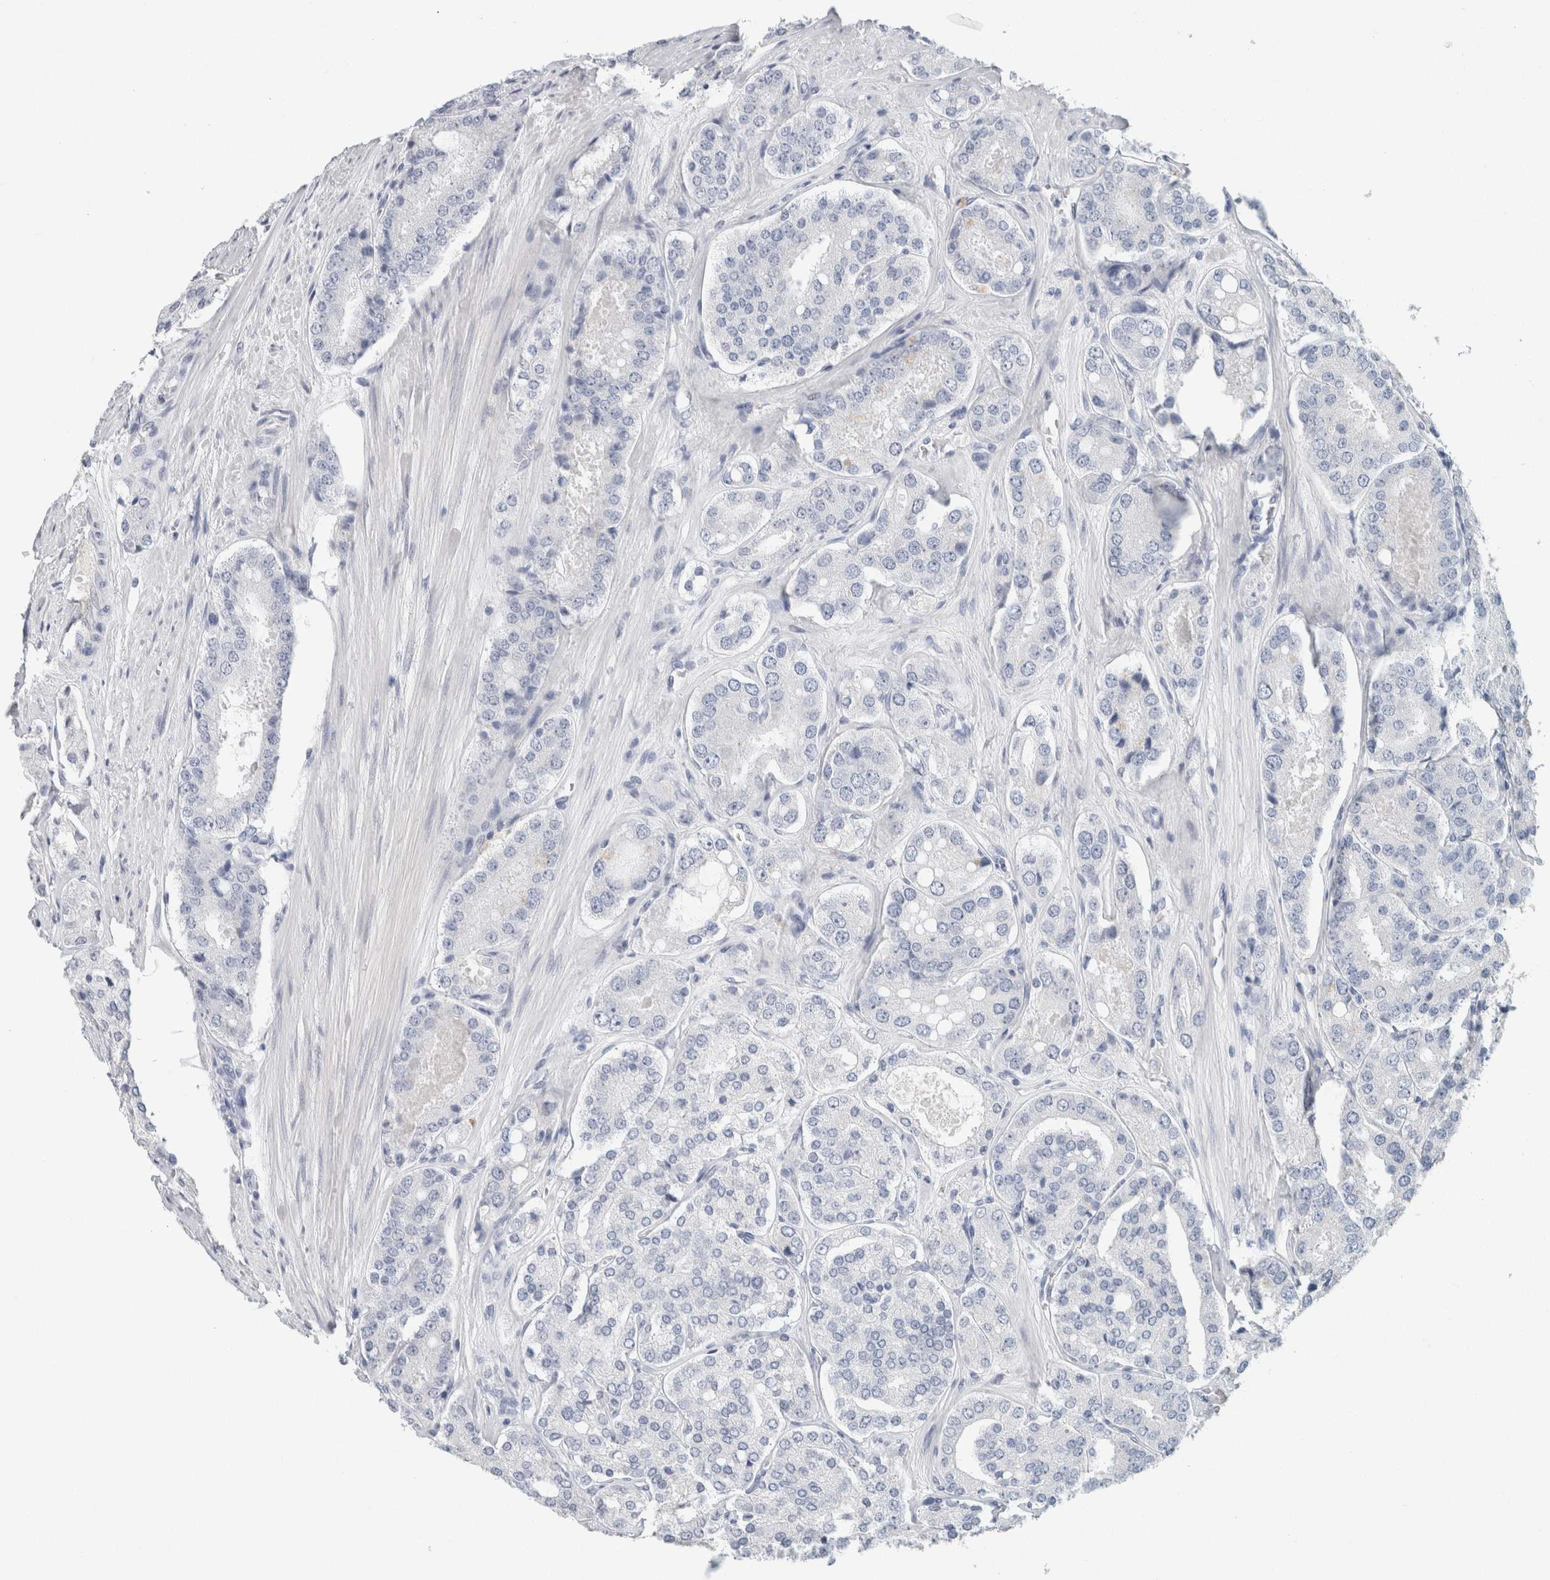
{"staining": {"intensity": "negative", "quantity": "none", "location": "none"}, "tissue": "prostate cancer", "cell_type": "Tumor cells", "image_type": "cancer", "snomed": [{"axis": "morphology", "description": "Adenocarcinoma, High grade"}, {"axis": "topography", "description": "Prostate"}], "caption": "This image is of prostate cancer stained with IHC to label a protein in brown with the nuclei are counter-stained blue. There is no expression in tumor cells. (Stains: DAB (3,3'-diaminobenzidine) immunohistochemistry (IHC) with hematoxylin counter stain, Microscopy: brightfield microscopy at high magnification).", "gene": "IL6", "patient": {"sex": "male", "age": 65}}